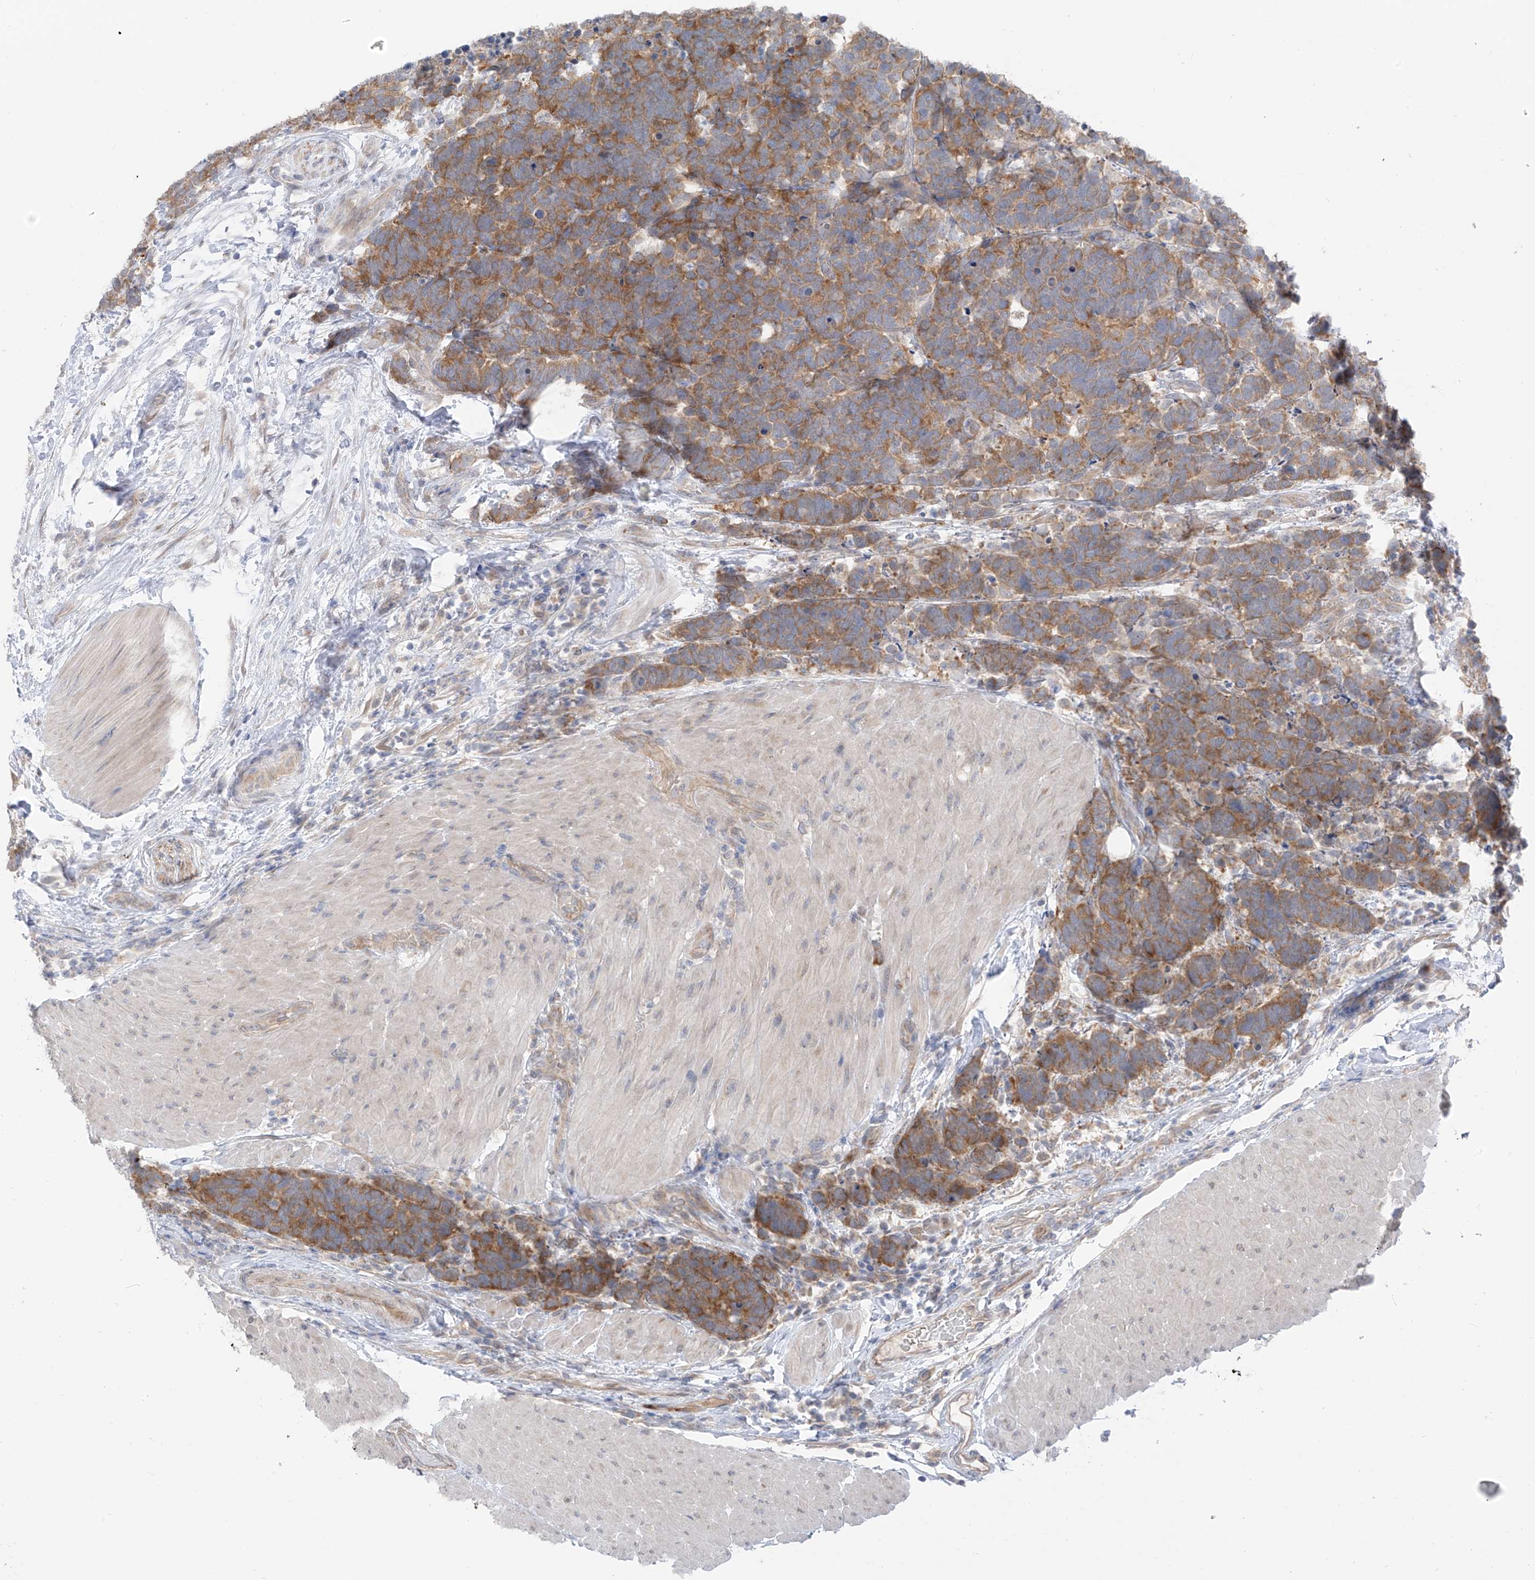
{"staining": {"intensity": "moderate", "quantity": ">75%", "location": "cytoplasmic/membranous"}, "tissue": "carcinoid", "cell_type": "Tumor cells", "image_type": "cancer", "snomed": [{"axis": "morphology", "description": "Carcinoma, NOS"}, {"axis": "morphology", "description": "Carcinoid, malignant, NOS"}, {"axis": "topography", "description": "Urinary bladder"}], "caption": "Tumor cells exhibit moderate cytoplasmic/membranous staining in approximately >75% of cells in malignant carcinoid.", "gene": "NALCN", "patient": {"sex": "male", "age": 57}}